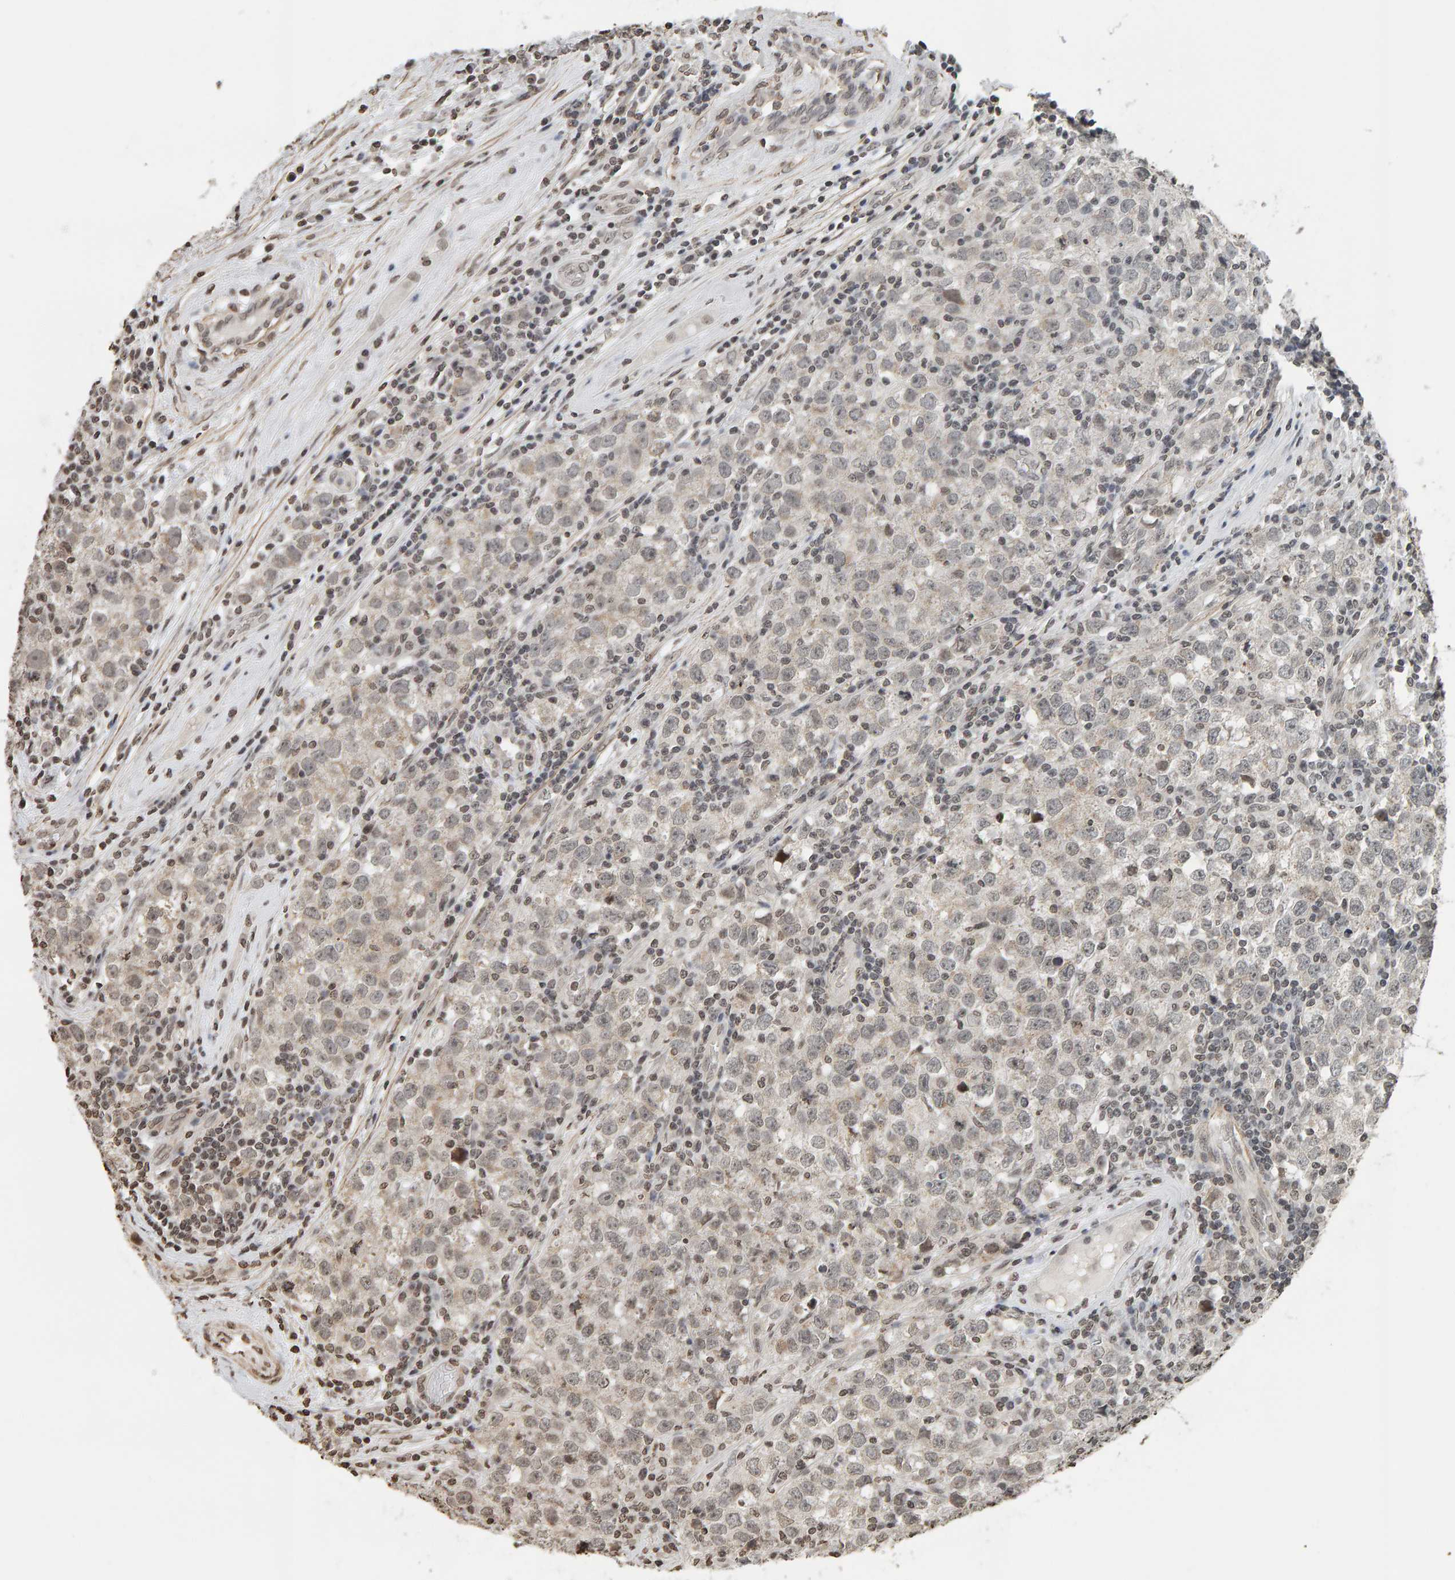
{"staining": {"intensity": "weak", "quantity": "25%-75%", "location": "cytoplasmic/membranous,nuclear"}, "tissue": "testis cancer", "cell_type": "Tumor cells", "image_type": "cancer", "snomed": [{"axis": "morphology", "description": "Seminoma, NOS"}, {"axis": "morphology", "description": "Carcinoma, Embryonal, NOS"}, {"axis": "topography", "description": "Testis"}], "caption": "Brown immunohistochemical staining in seminoma (testis) exhibits weak cytoplasmic/membranous and nuclear positivity in approximately 25%-75% of tumor cells. (Brightfield microscopy of DAB IHC at high magnification).", "gene": "AFF4", "patient": {"sex": "male", "age": 28}}